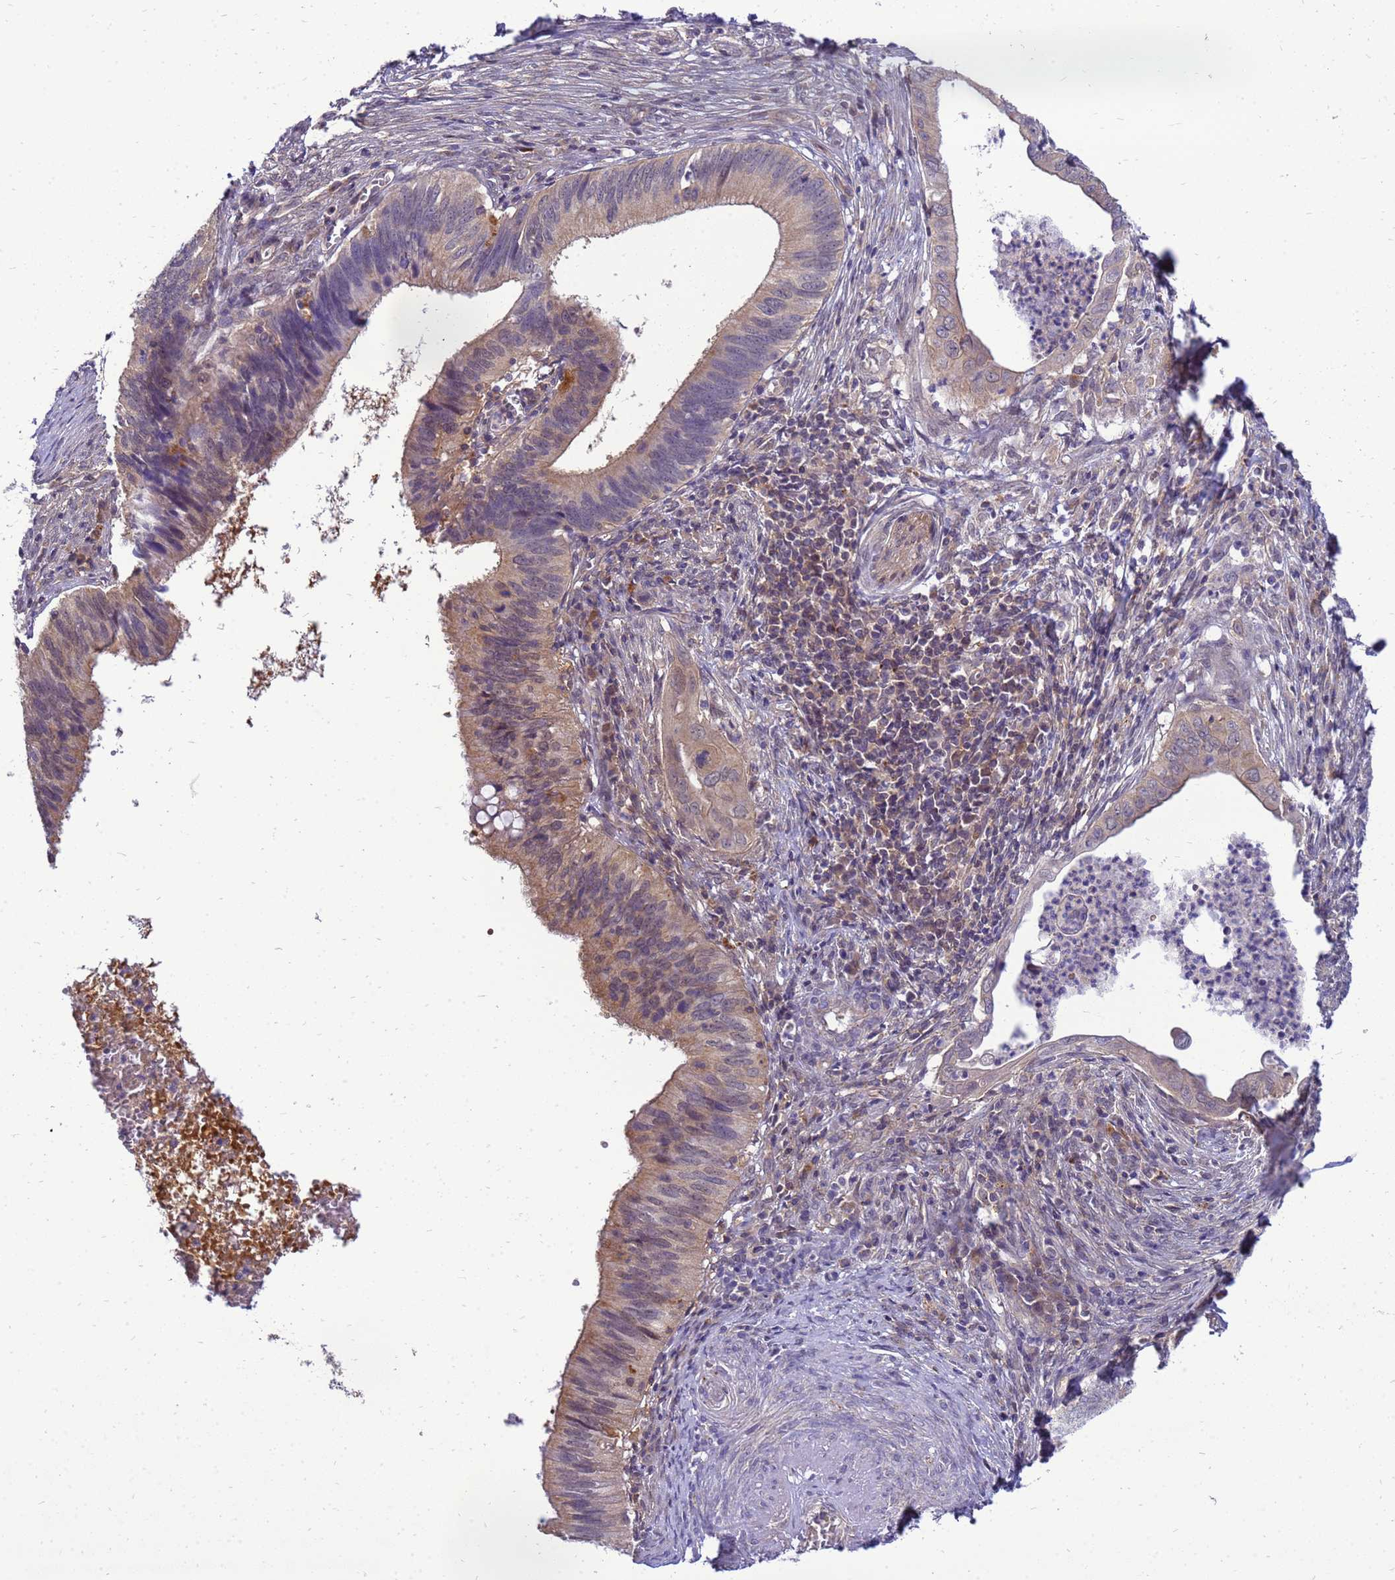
{"staining": {"intensity": "weak", "quantity": ">75%", "location": "cytoplasmic/membranous"}, "tissue": "cervical cancer", "cell_type": "Tumor cells", "image_type": "cancer", "snomed": [{"axis": "morphology", "description": "Adenocarcinoma, NOS"}, {"axis": "topography", "description": "Cervix"}], "caption": "The micrograph reveals a brown stain indicating the presence of a protein in the cytoplasmic/membranous of tumor cells in cervical cancer.", "gene": "ENOPH1", "patient": {"sex": "female", "age": 42}}